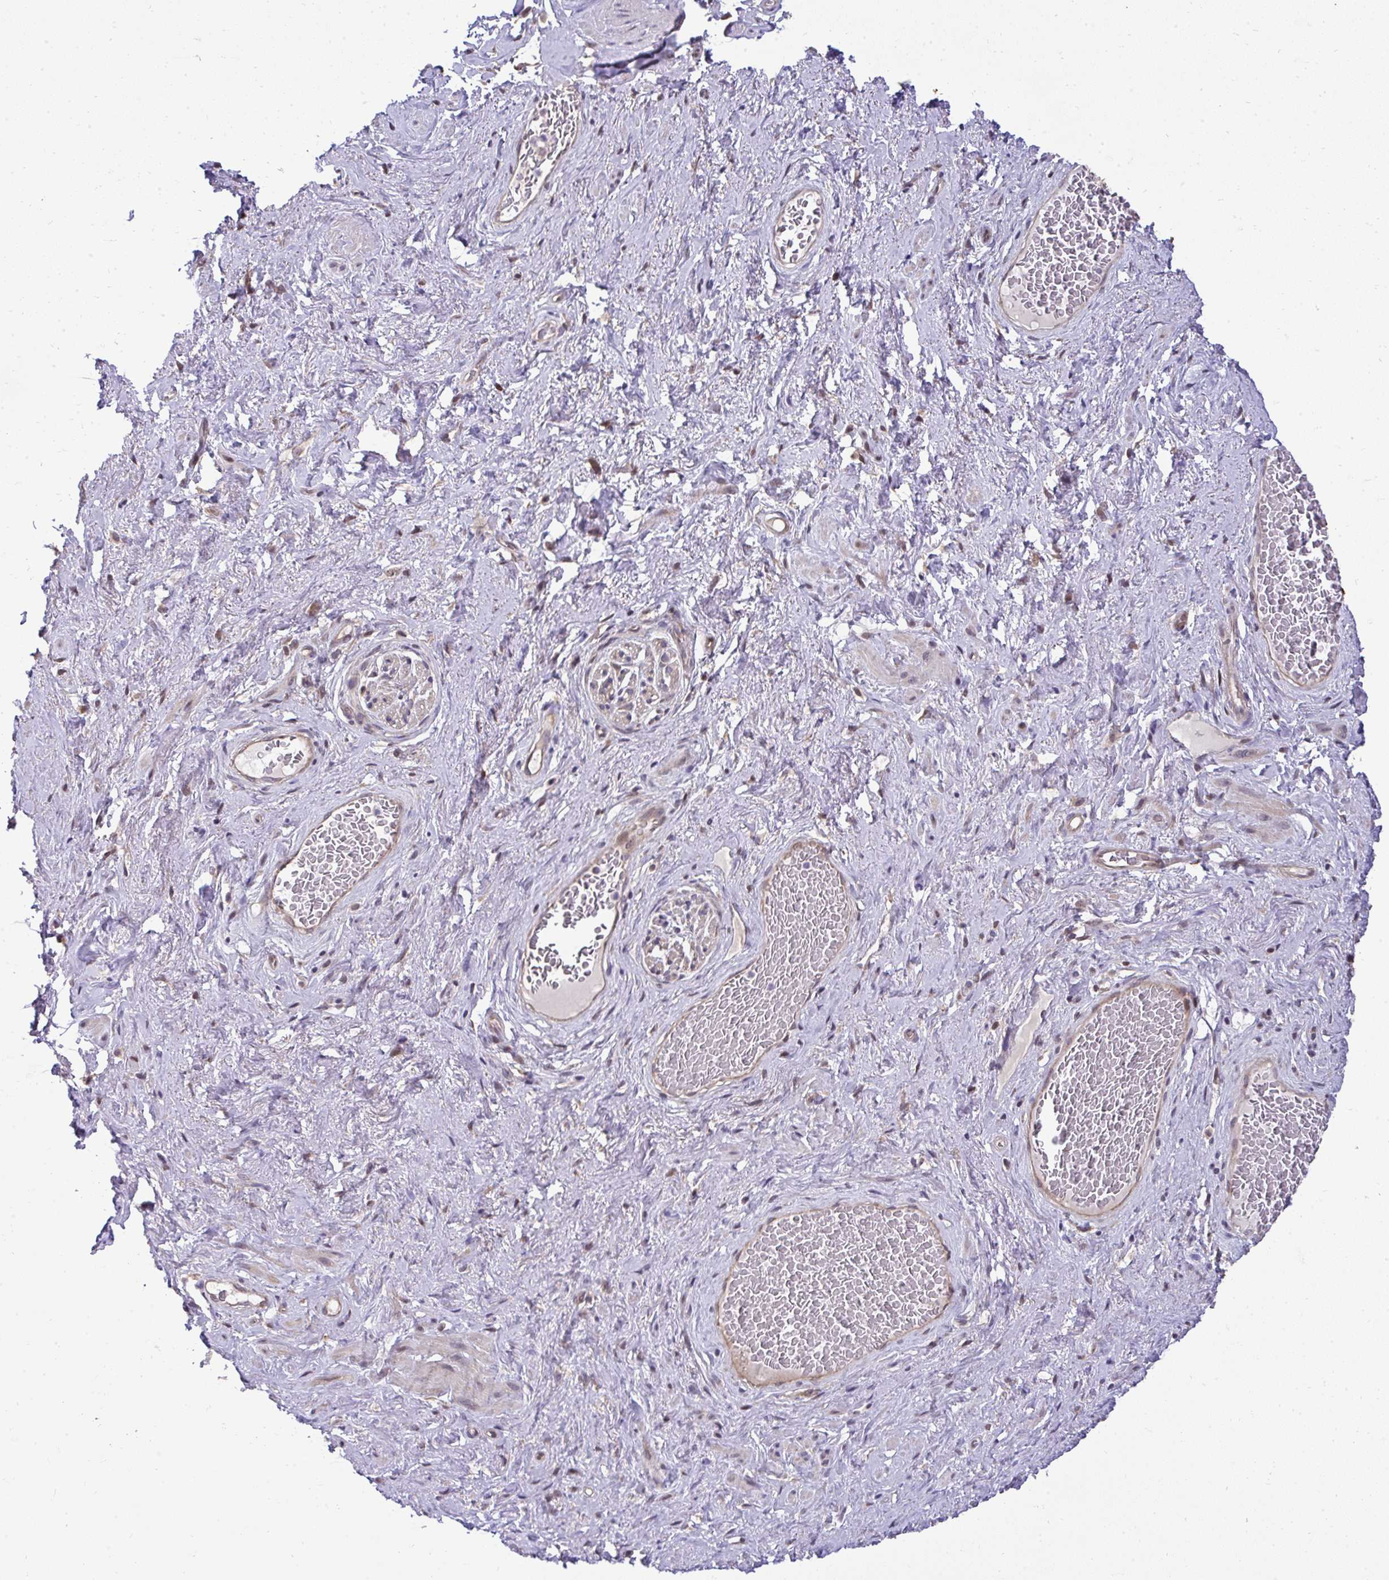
{"staining": {"intensity": "weak", "quantity": "<25%", "location": "nuclear"}, "tissue": "soft tissue", "cell_type": "Fibroblasts", "image_type": "normal", "snomed": [{"axis": "morphology", "description": "Normal tissue, NOS"}, {"axis": "topography", "description": "Vagina"}, {"axis": "topography", "description": "Peripheral nerve tissue"}], "caption": "The IHC photomicrograph has no significant expression in fibroblasts of soft tissue. (IHC, brightfield microscopy, high magnification).", "gene": "RDH14", "patient": {"sex": "female", "age": 71}}